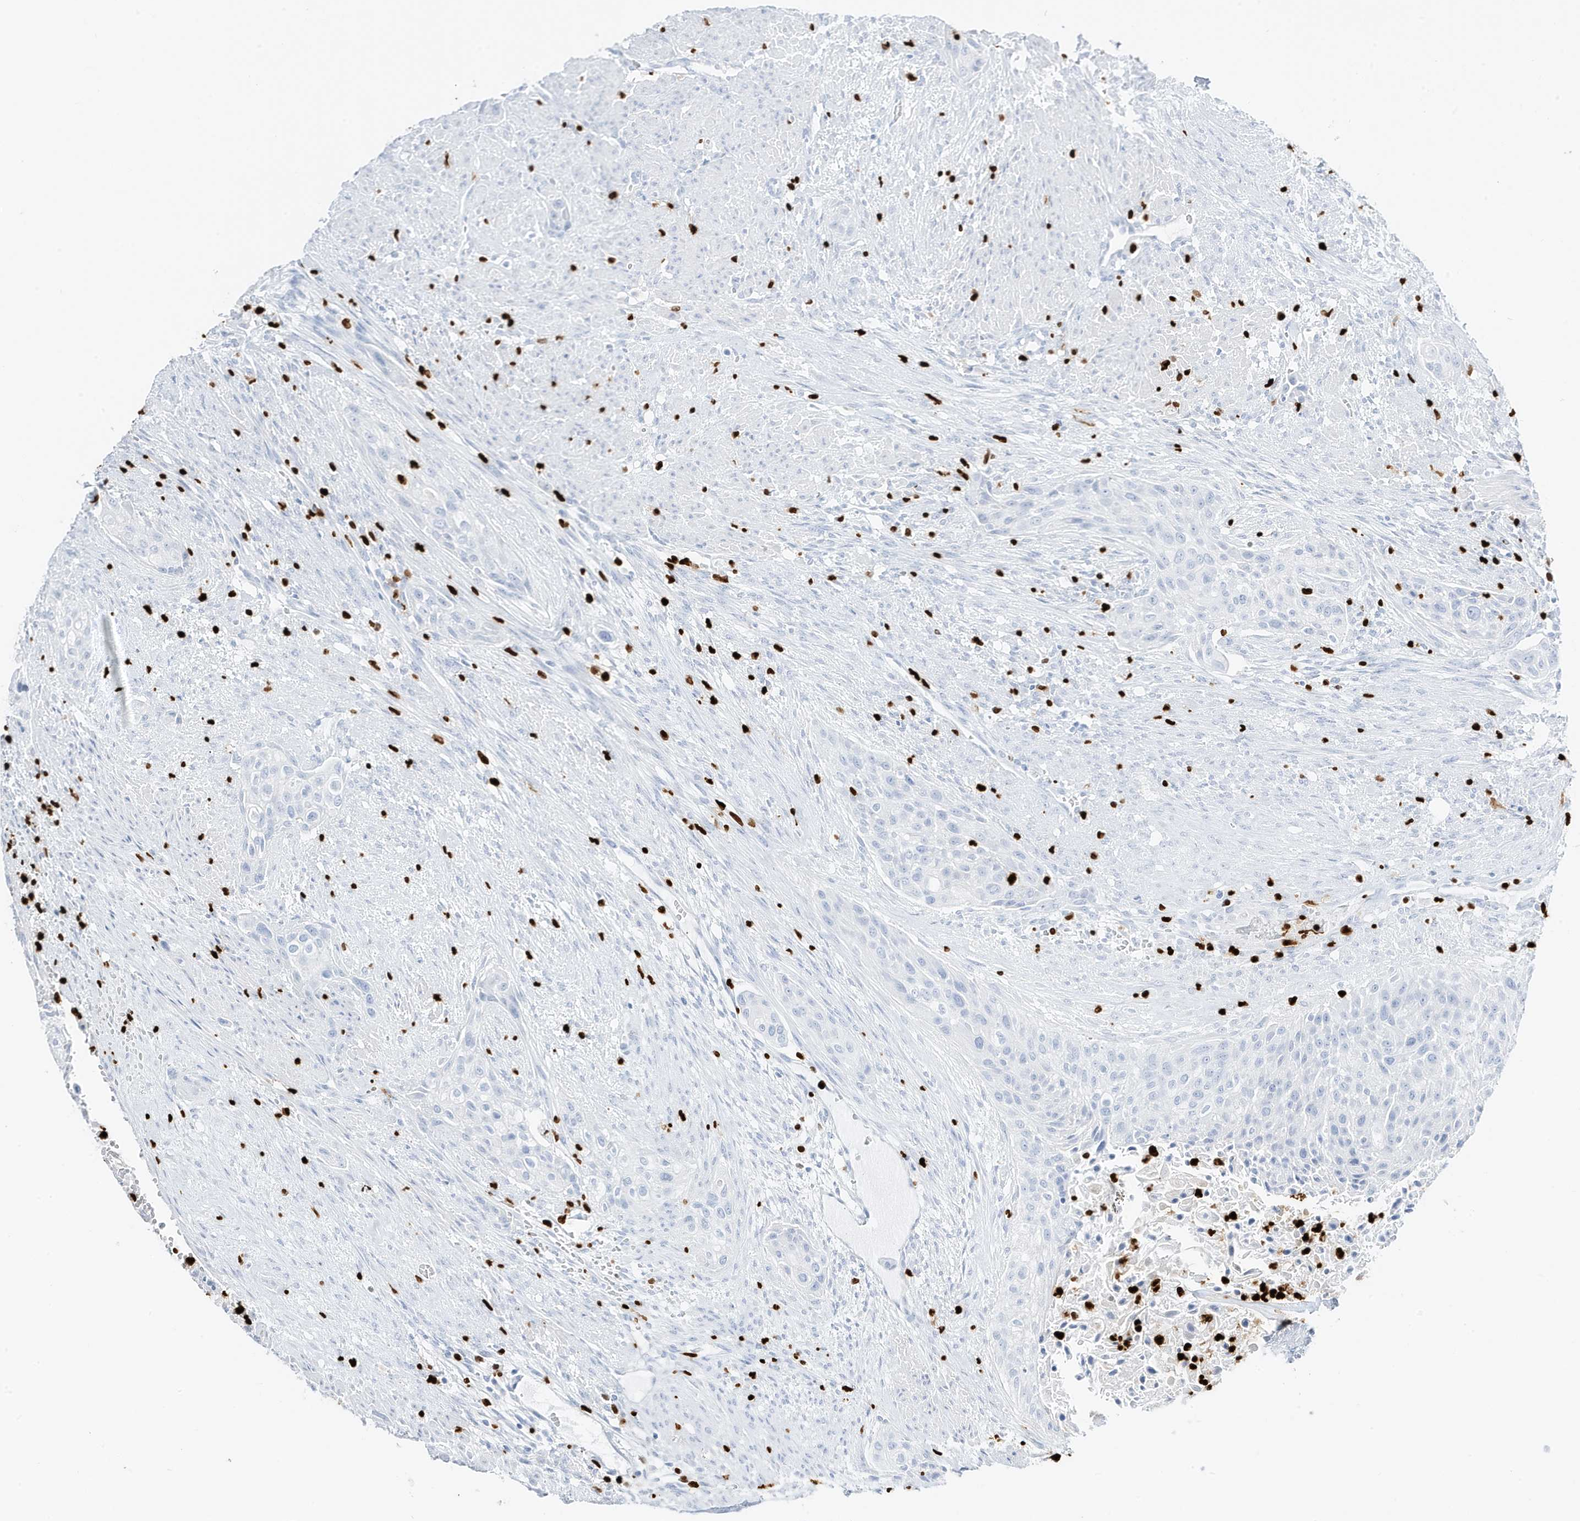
{"staining": {"intensity": "negative", "quantity": "none", "location": "none"}, "tissue": "urothelial cancer", "cell_type": "Tumor cells", "image_type": "cancer", "snomed": [{"axis": "morphology", "description": "Urothelial carcinoma, High grade"}, {"axis": "topography", "description": "Urinary bladder"}], "caption": "An immunohistochemistry (IHC) histopathology image of urothelial cancer is shown. There is no staining in tumor cells of urothelial cancer.", "gene": "MNDA", "patient": {"sex": "male", "age": 35}}